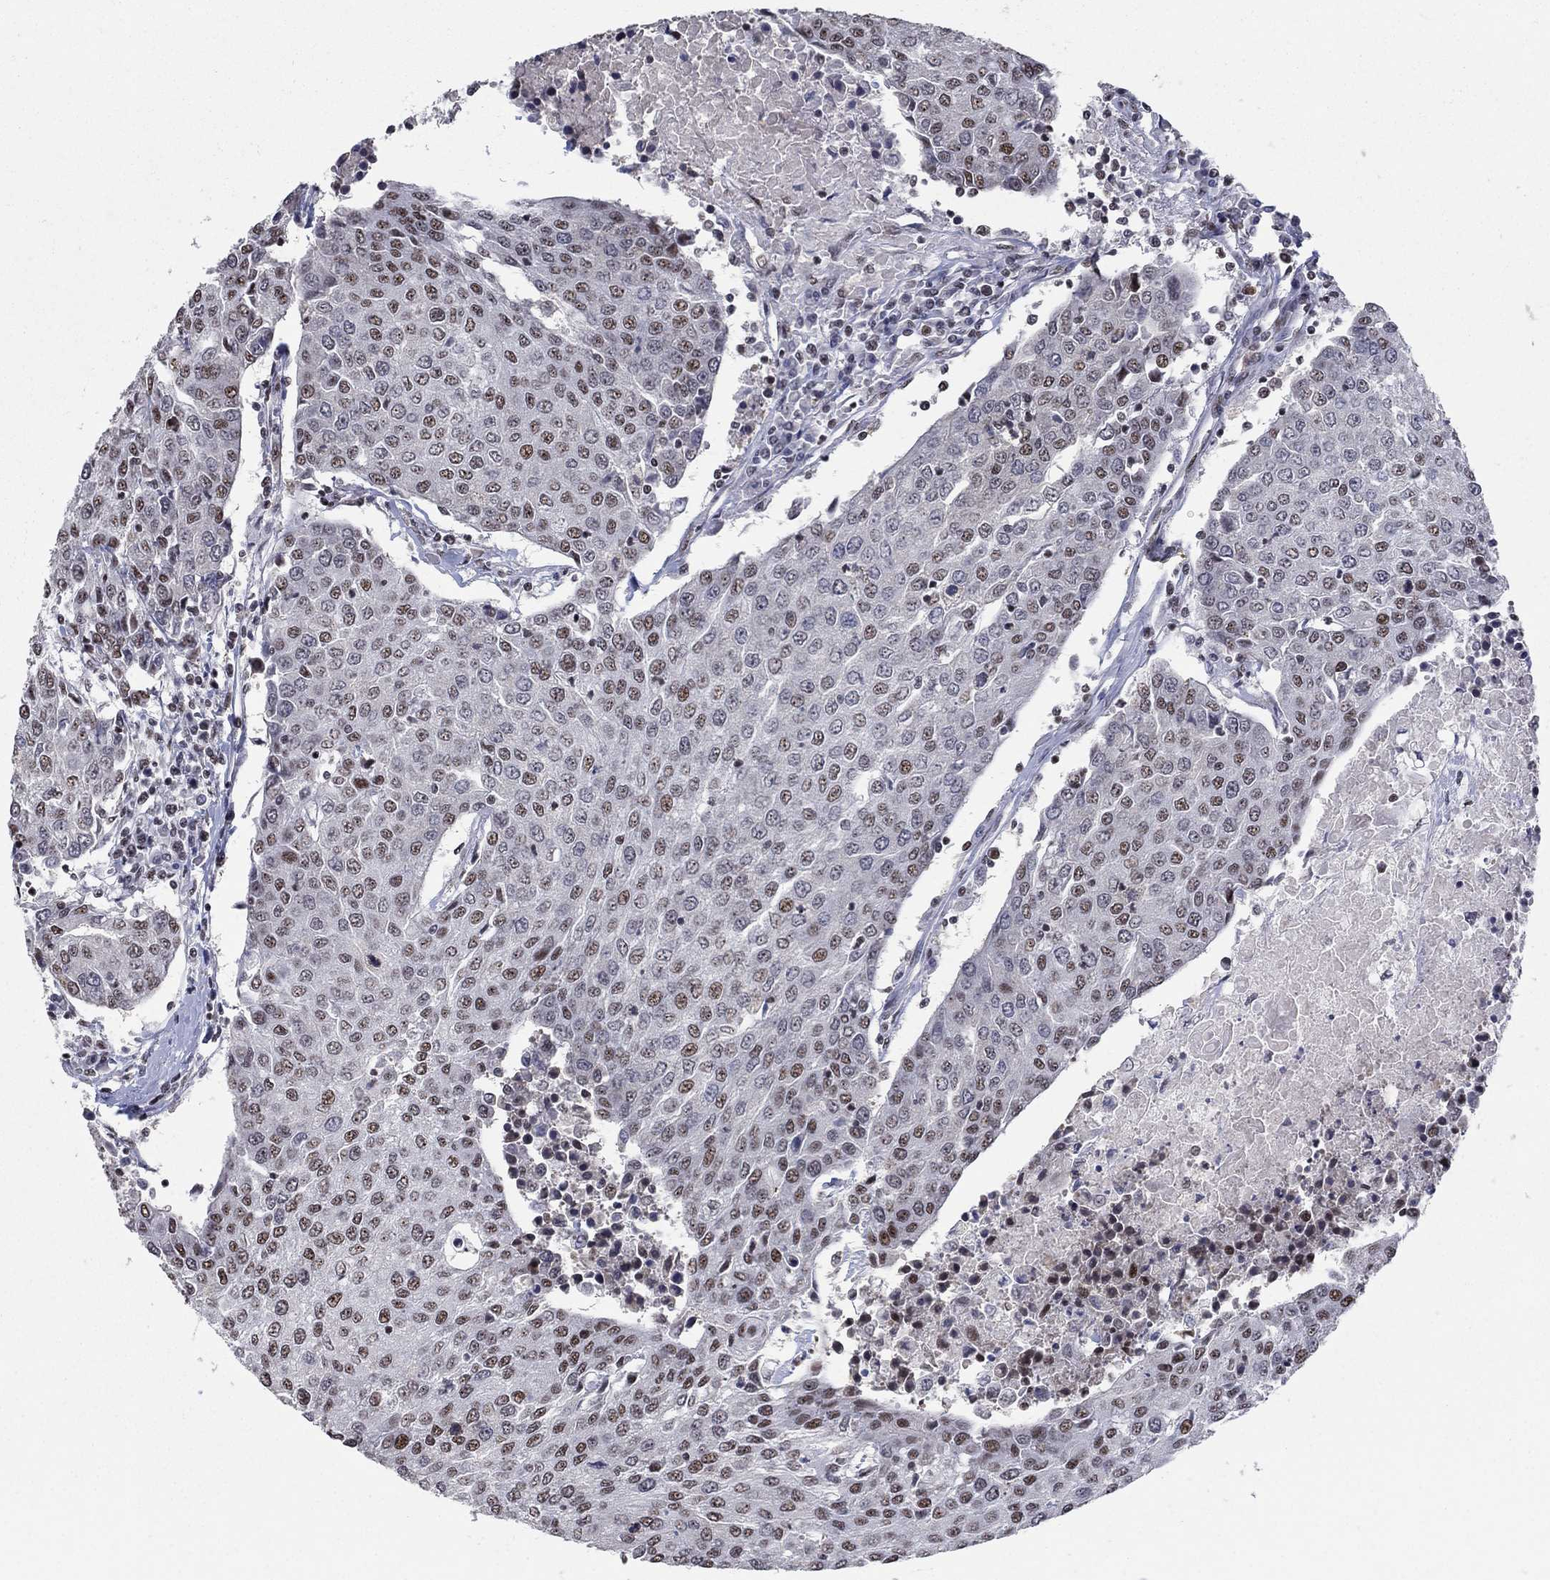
{"staining": {"intensity": "moderate", "quantity": "<25%", "location": "nuclear"}, "tissue": "urothelial cancer", "cell_type": "Tumor cells", "image_type": "cancer", "snomed": [{"axis": "morphology", "description": "Urothelial carcinoma, High grade"}, {"axis": "topography", "description": "Urinary bladder"}], "caption": "Urothelial carcinoma (high-grade) stained for a protein (brown) exhibits moderate nuclear positive positivity in about <25% of tumor cells.", "gene": "PNISR", "patient": {"sex": "female", "age": 85}}